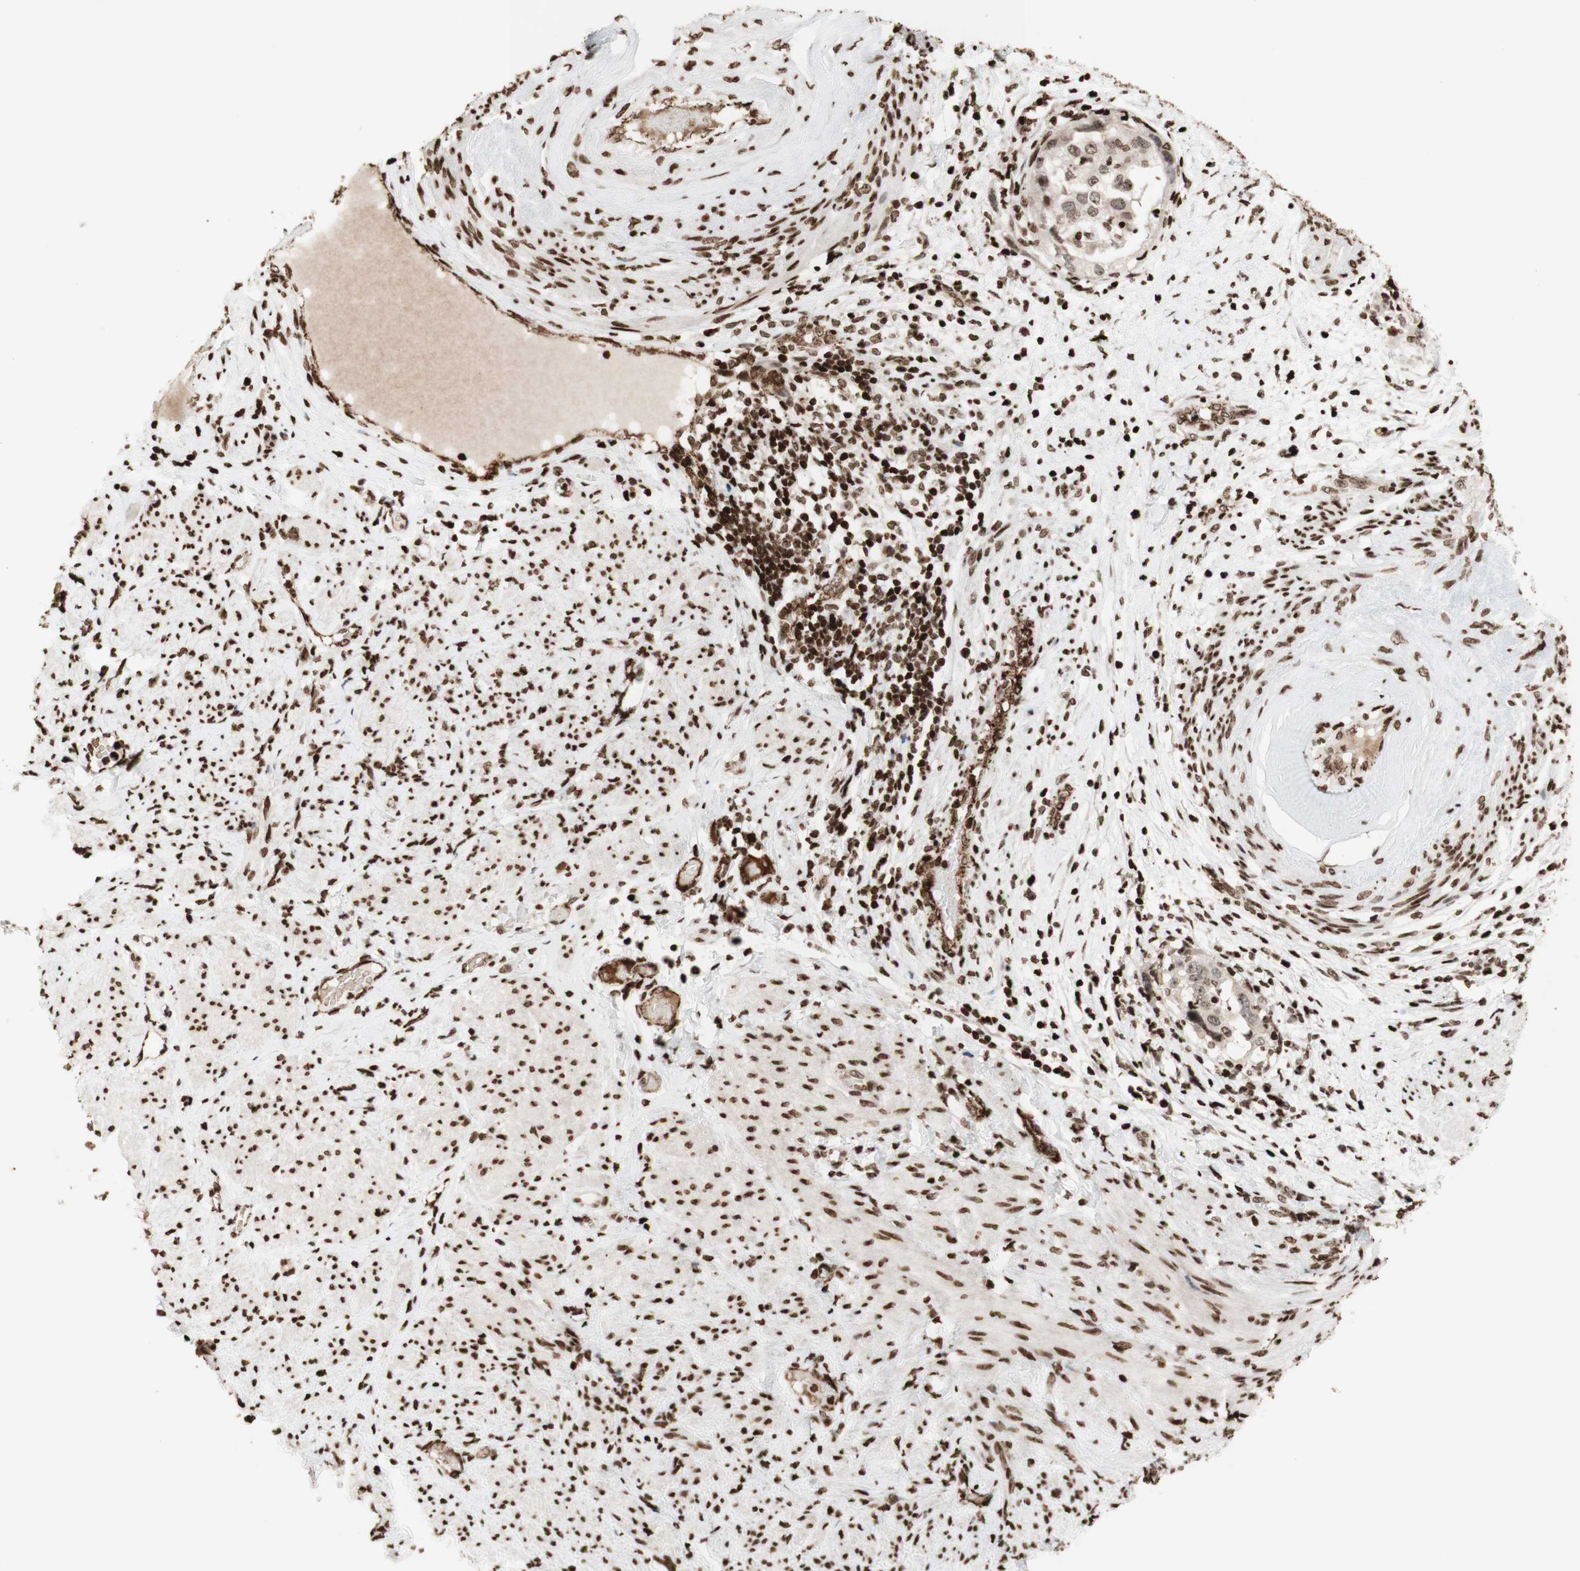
{"staining": {"intensity": "moderate", "quantity": "25%-75%", "location": "nuclear"}, "tissue": "endometrial cancer", "cell_type": "Tumor cells", "image_type": "cancer", "snomed": [{"axis": "morphology", "description": "Adenocarcinoma, NOS"}, {"axis": "topography", "description": "Endometrium"}], "caption": "Human endometrial cancer stained with a brown dye reveals moderate nuclear positive positivity in approximately 25%-75% of tumor cells.", "gene": "NCAPD2", "patient": {"sex": "female", "age": 85}}